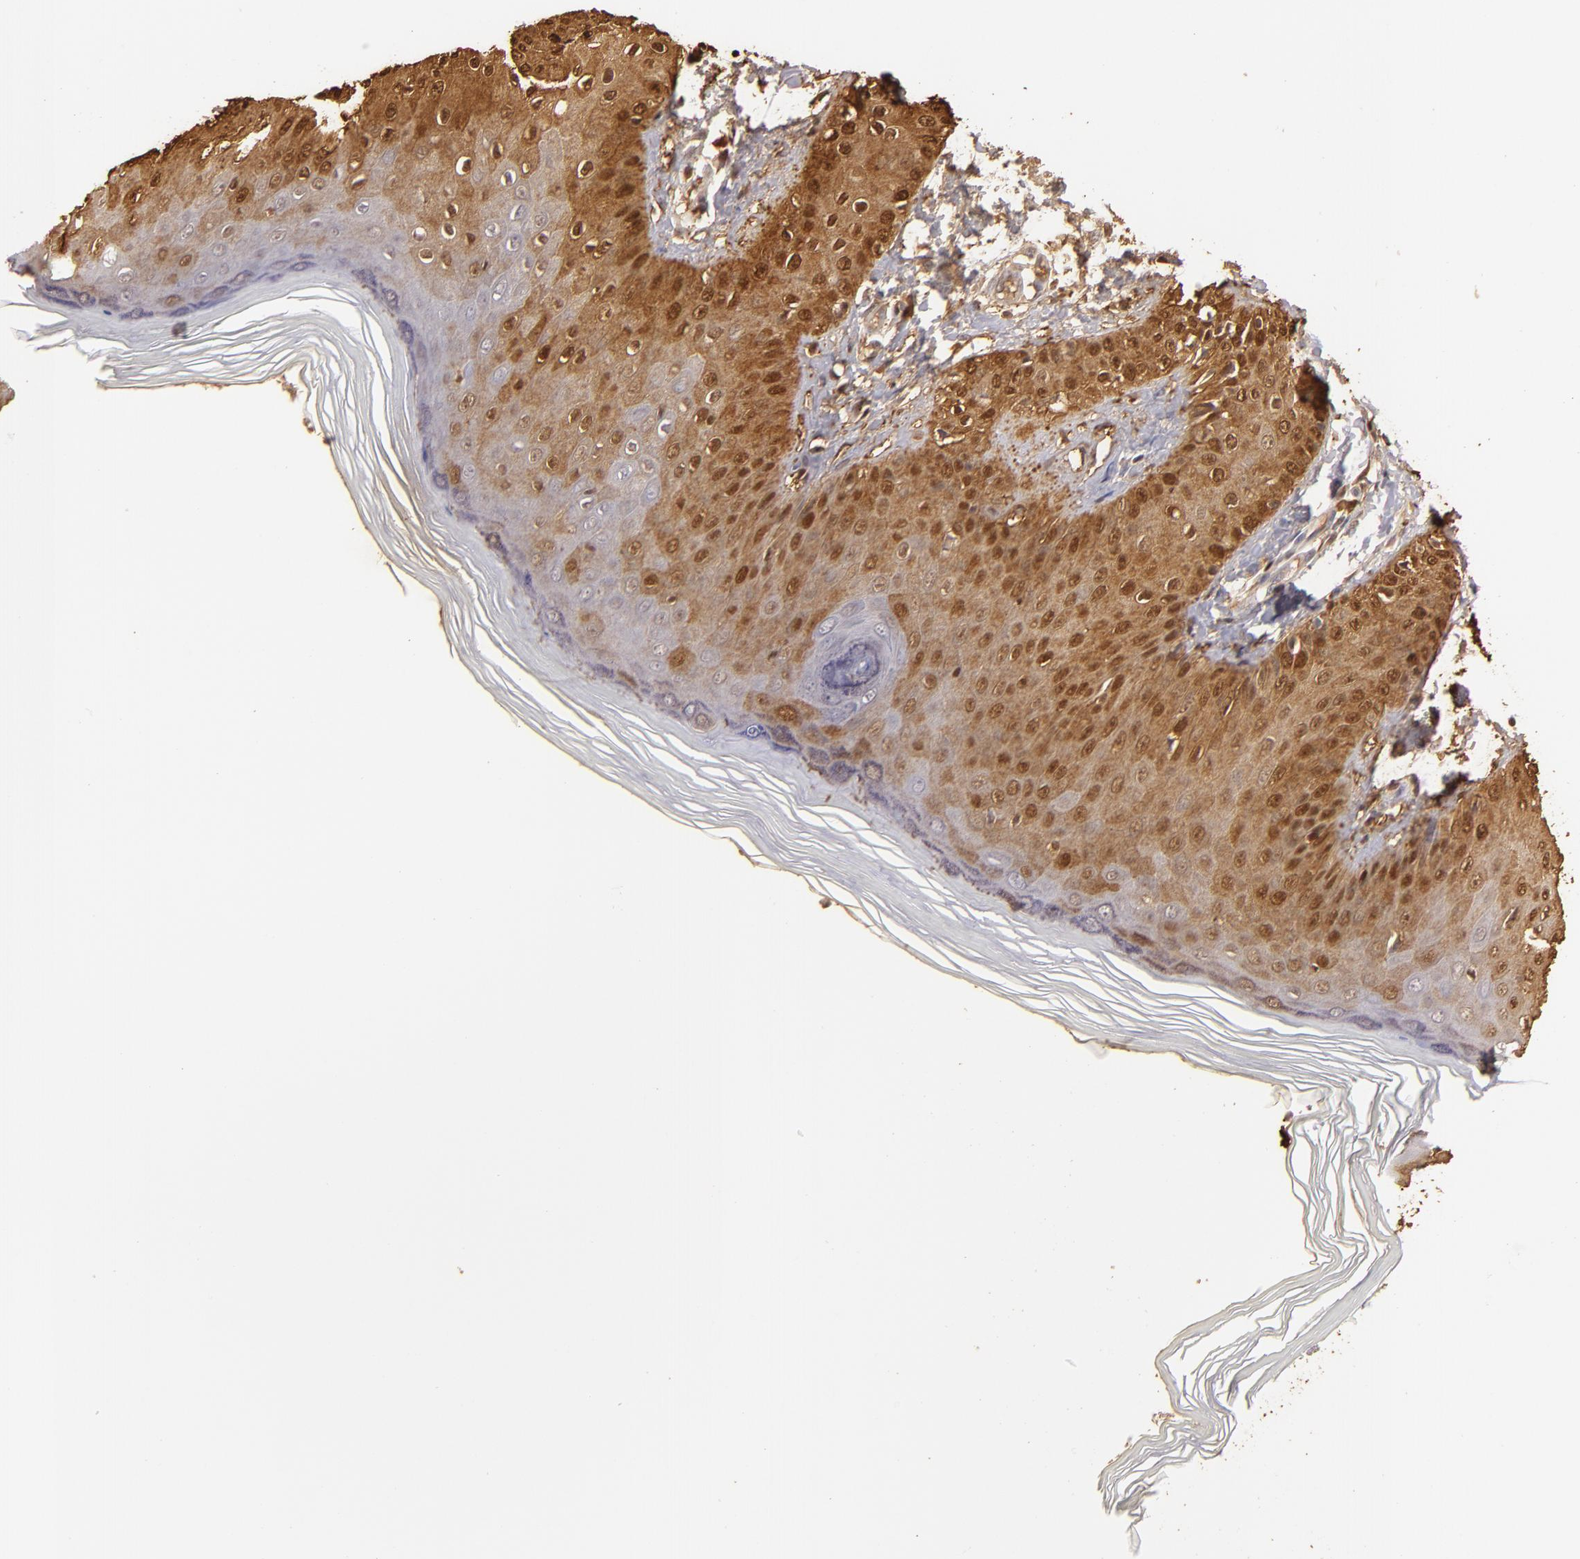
{"staining": {"intensity": "strong", "quantity": ">75%", "location": "cytoplasmic/membranous,nuclear"}, "tissue": "skin", "cell_type": "Epidermal cells", "image_type": "normal", "snomed": [{"axis": "morphology", "description": "Normal tissue, NOS"}, {"axis": "morphology", "description": "Inflammation, NOS"}, {"axis": "topography", "description": "Soft tissue"}, {"axis": "topography", "description": "Anal"}], "caption": "Immunohistochemistry staining of benign skin, which exhibits high levels of strong cytoplasmic/membranous,nuclear staining in approximately >75% of epidermal cells indicating strong cytoplasmic/membranous,nuclear protein staining. The staining was performed using DAB (brown) for protein detection and nuclei were counterstained in hematoxylin (blue).", "gene": "S100A2", "patient": {"sex": "female", "age": 15}}